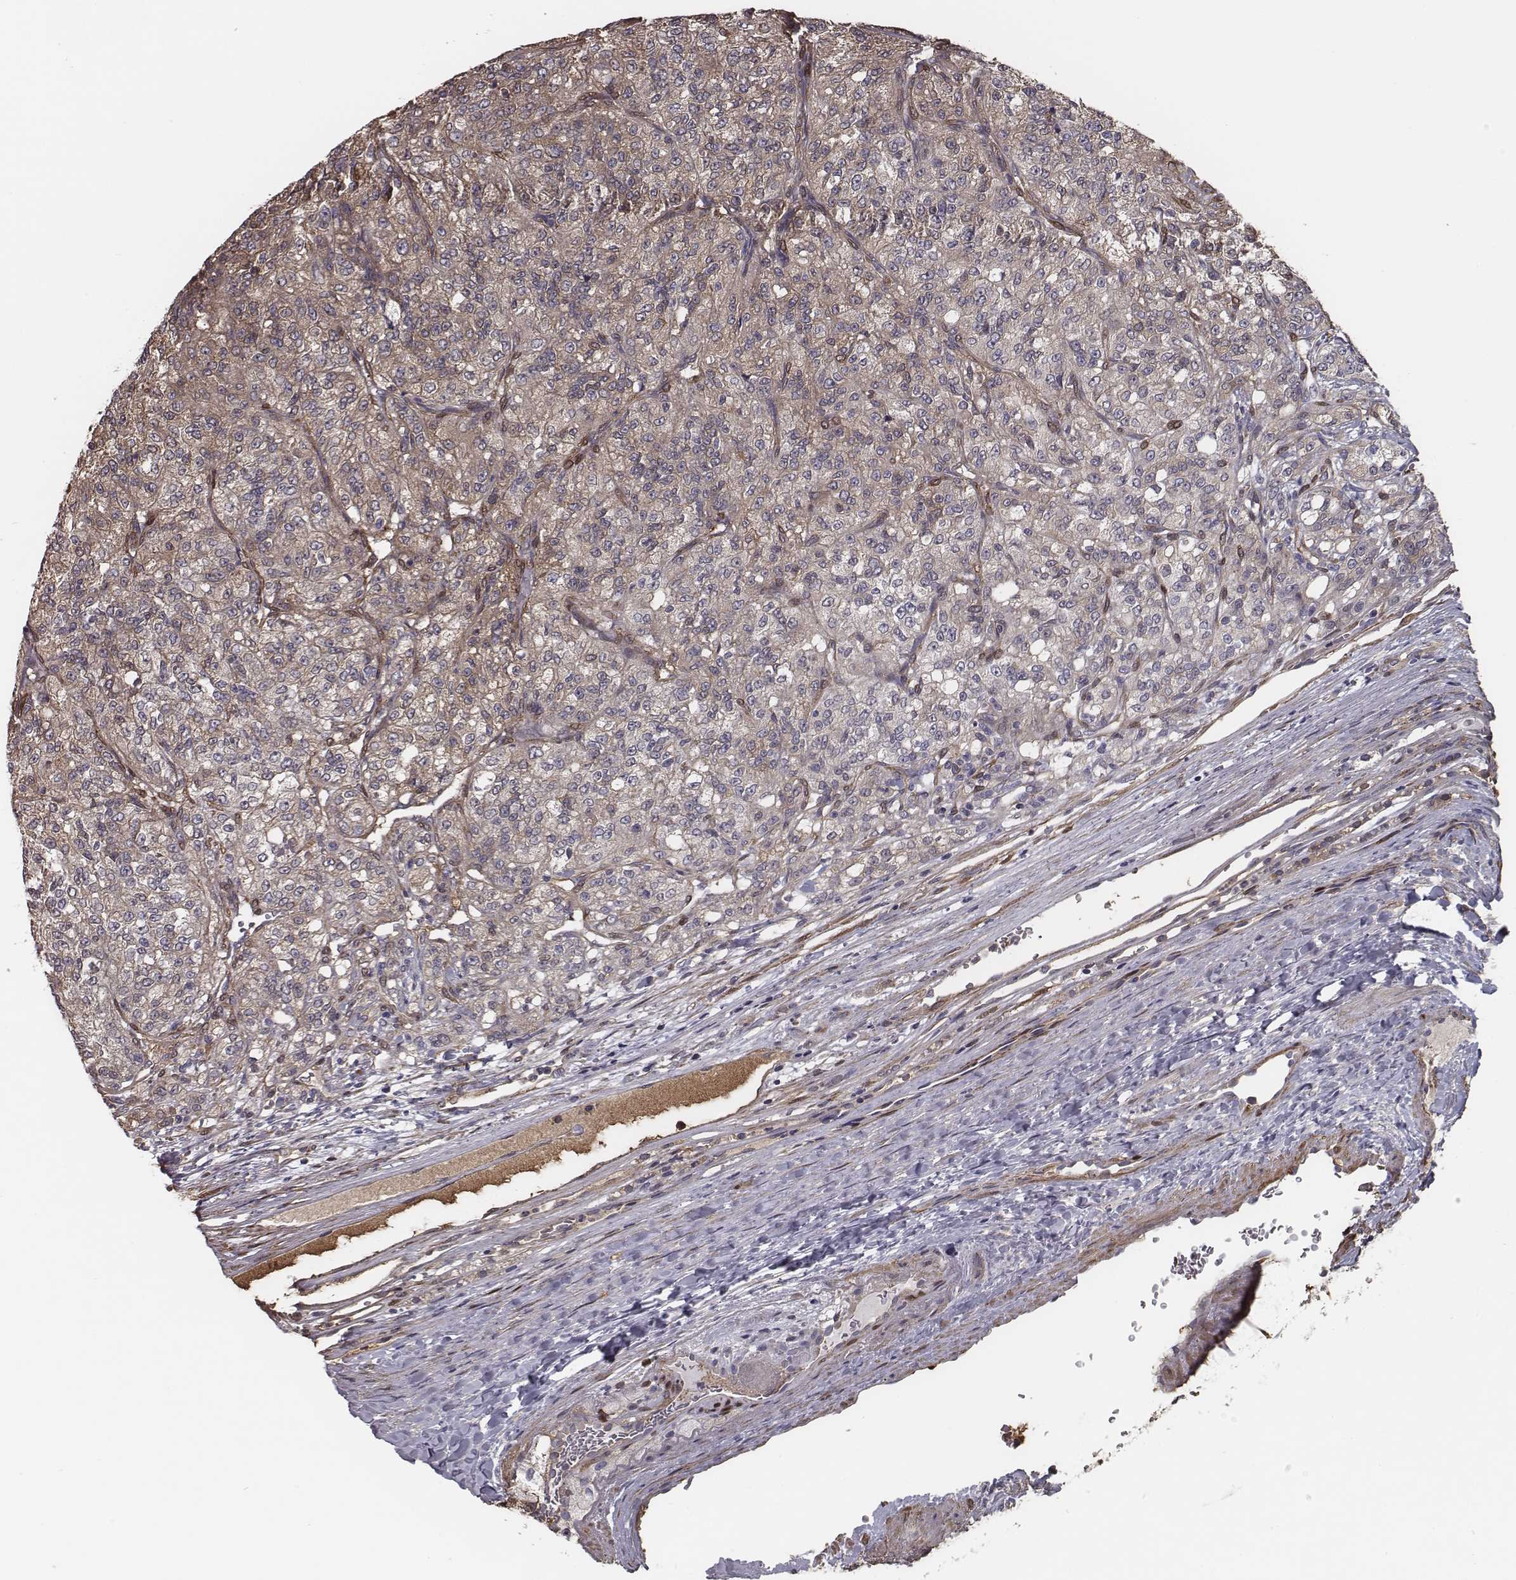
{"staining": {"intensity": "weak", "quantity": ">75%", "location": "cytoplasmic/membranous"}, "tissue": "renal cancer", "cell_type": "Tumor cells", "image_type": "cancer", "snomed": [{"axis": "morphology", "description": "Adenocarcinoma, NOS"}, {"axis": "topography", "description": "Kidney"}], "caption": "Immunohistochemistry (DAB (3,3'-diaminobenzidine)) staining of human renal cancer displays weak cytoplasmic/membranous protein positivity in about >75% of tumor cells. The protein is shown in brown color, while the nuclei are stained blue.", "gene": "ISYNA1", "patient": {"sex": "female", "age": 63}}